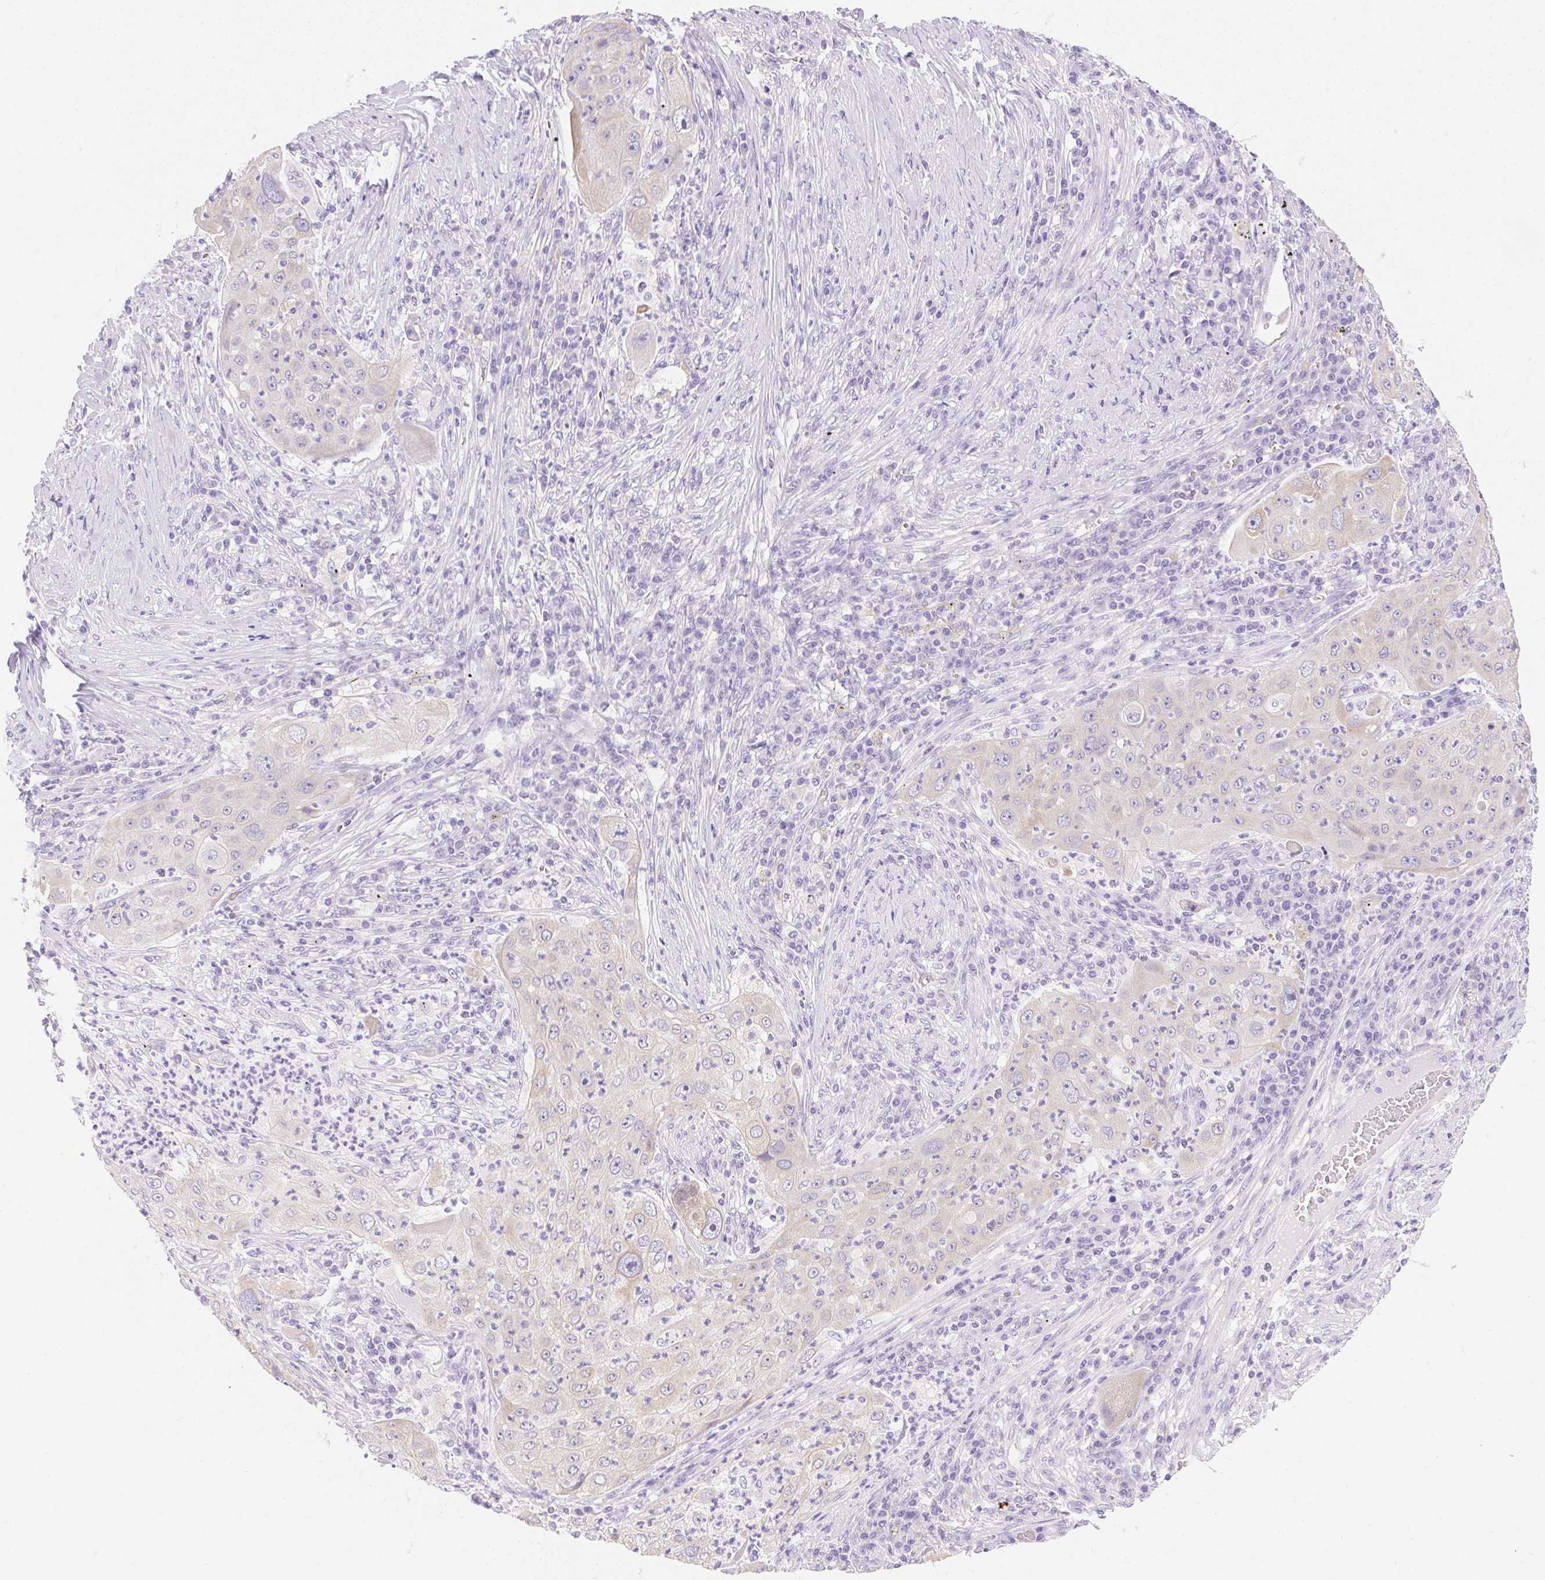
{"staining": {"intensity": "negative", "quantity": "none", "location": "none"}, "tissue": "lung cancer", "cell_type": "Tumor cells", "image_type": "cancer", "snomed": [{"axis": "morphology", "description": "Squamous cell carcinoma, NOS"}, {"axis": "topography", "description": "Lung"}], "caption": "Human lung cancer stained for a protein using IHC reveals no staining in tumor cells.", "gene": "DHCR24", "patient": {"sex": "female", "age": 59}}